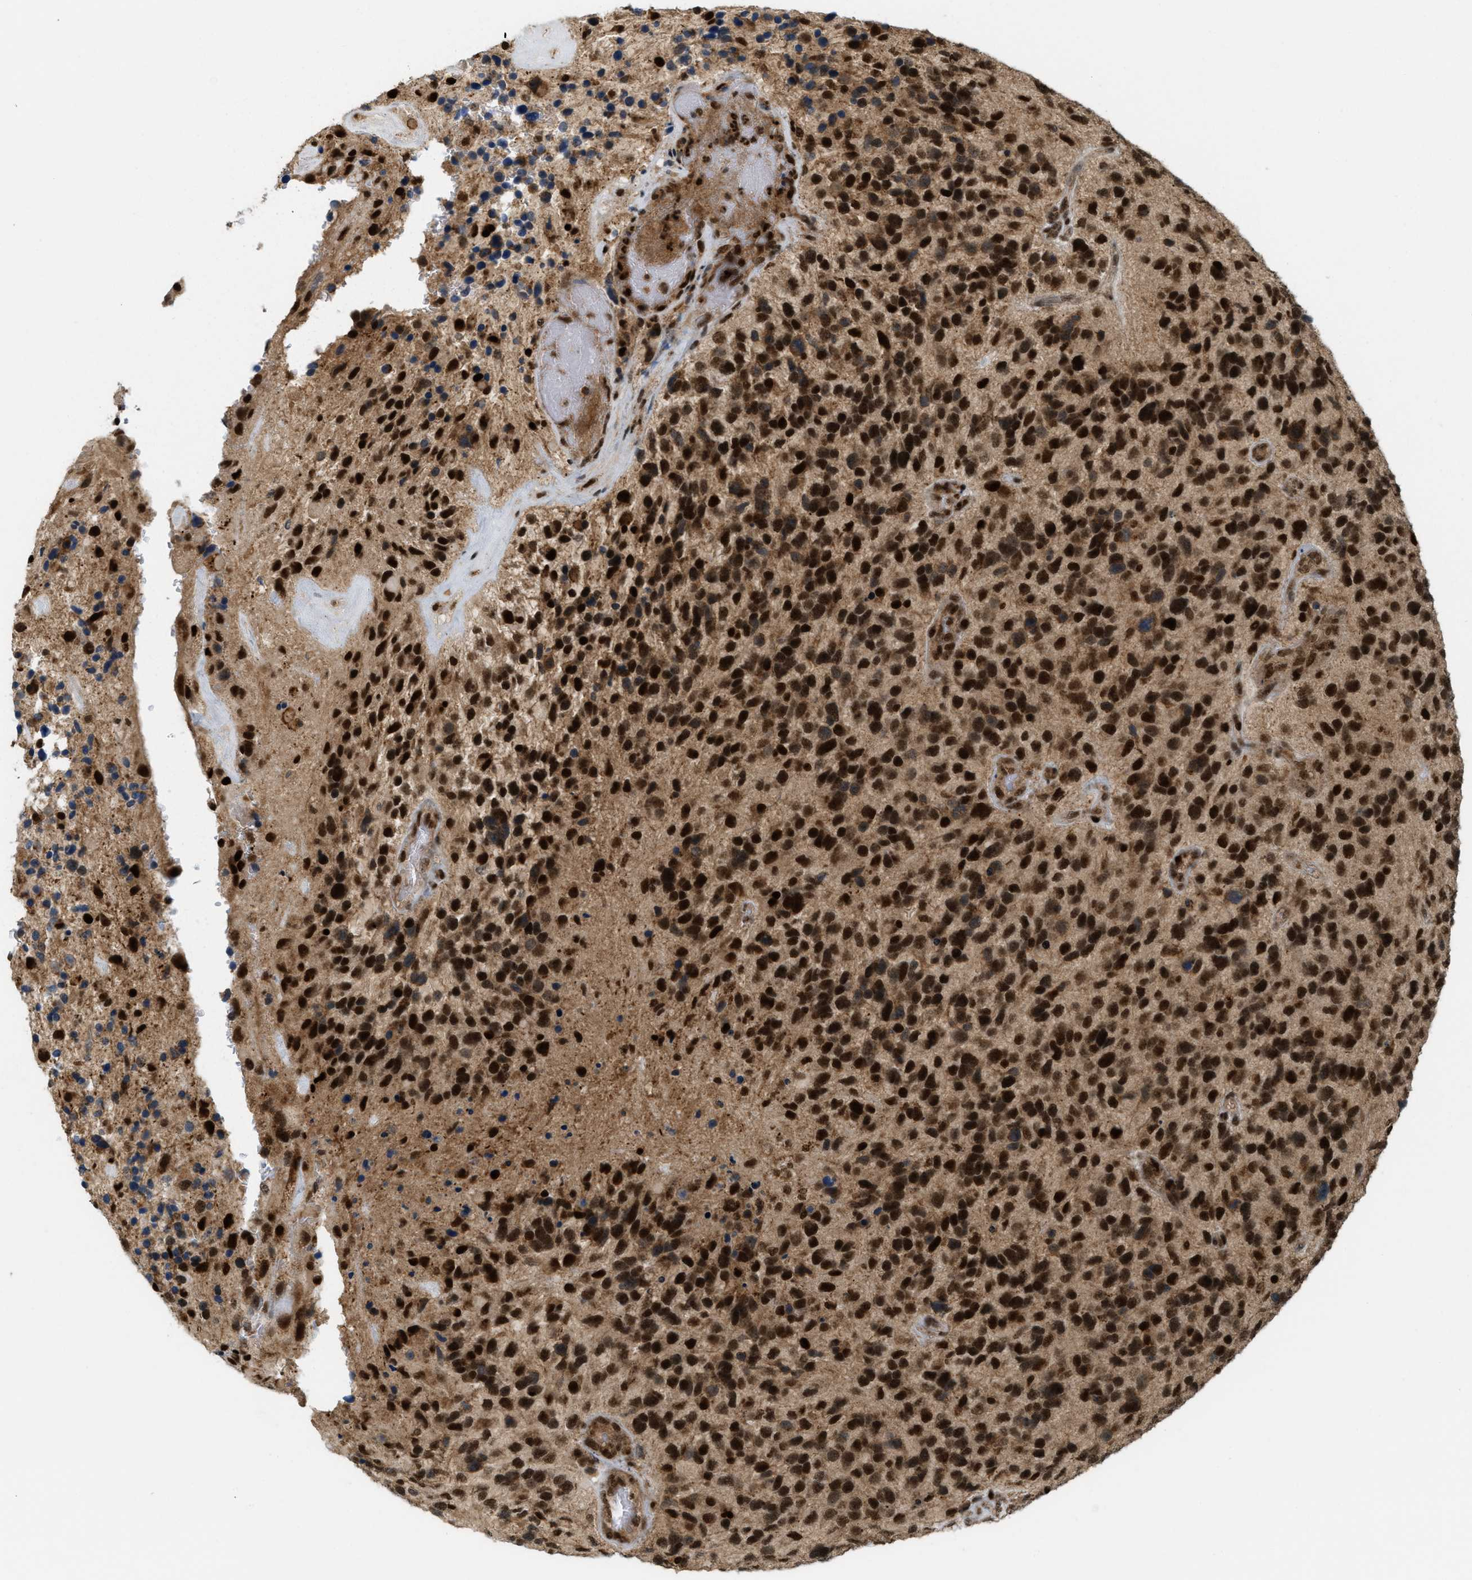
{"staining": {"intensity": "strong", "quantity": ">75%", "location": "cytoplasmic/membranous,nuclear"}, "tissue": "glioma", "cell_type": "Tumor cells", "image_type": "cancer", "snomed": [{"axis": "morphology", "description": "Glioma, malignant, High grade"}, {"axis": "topography", "description": "Brain"}], "caption": "Human high-grade glioma (malignant) stained with a protein marker reveals strong staining in tumor cells.", "gene": "TLK1", "patient": {"sex": "female", "age": 58}}